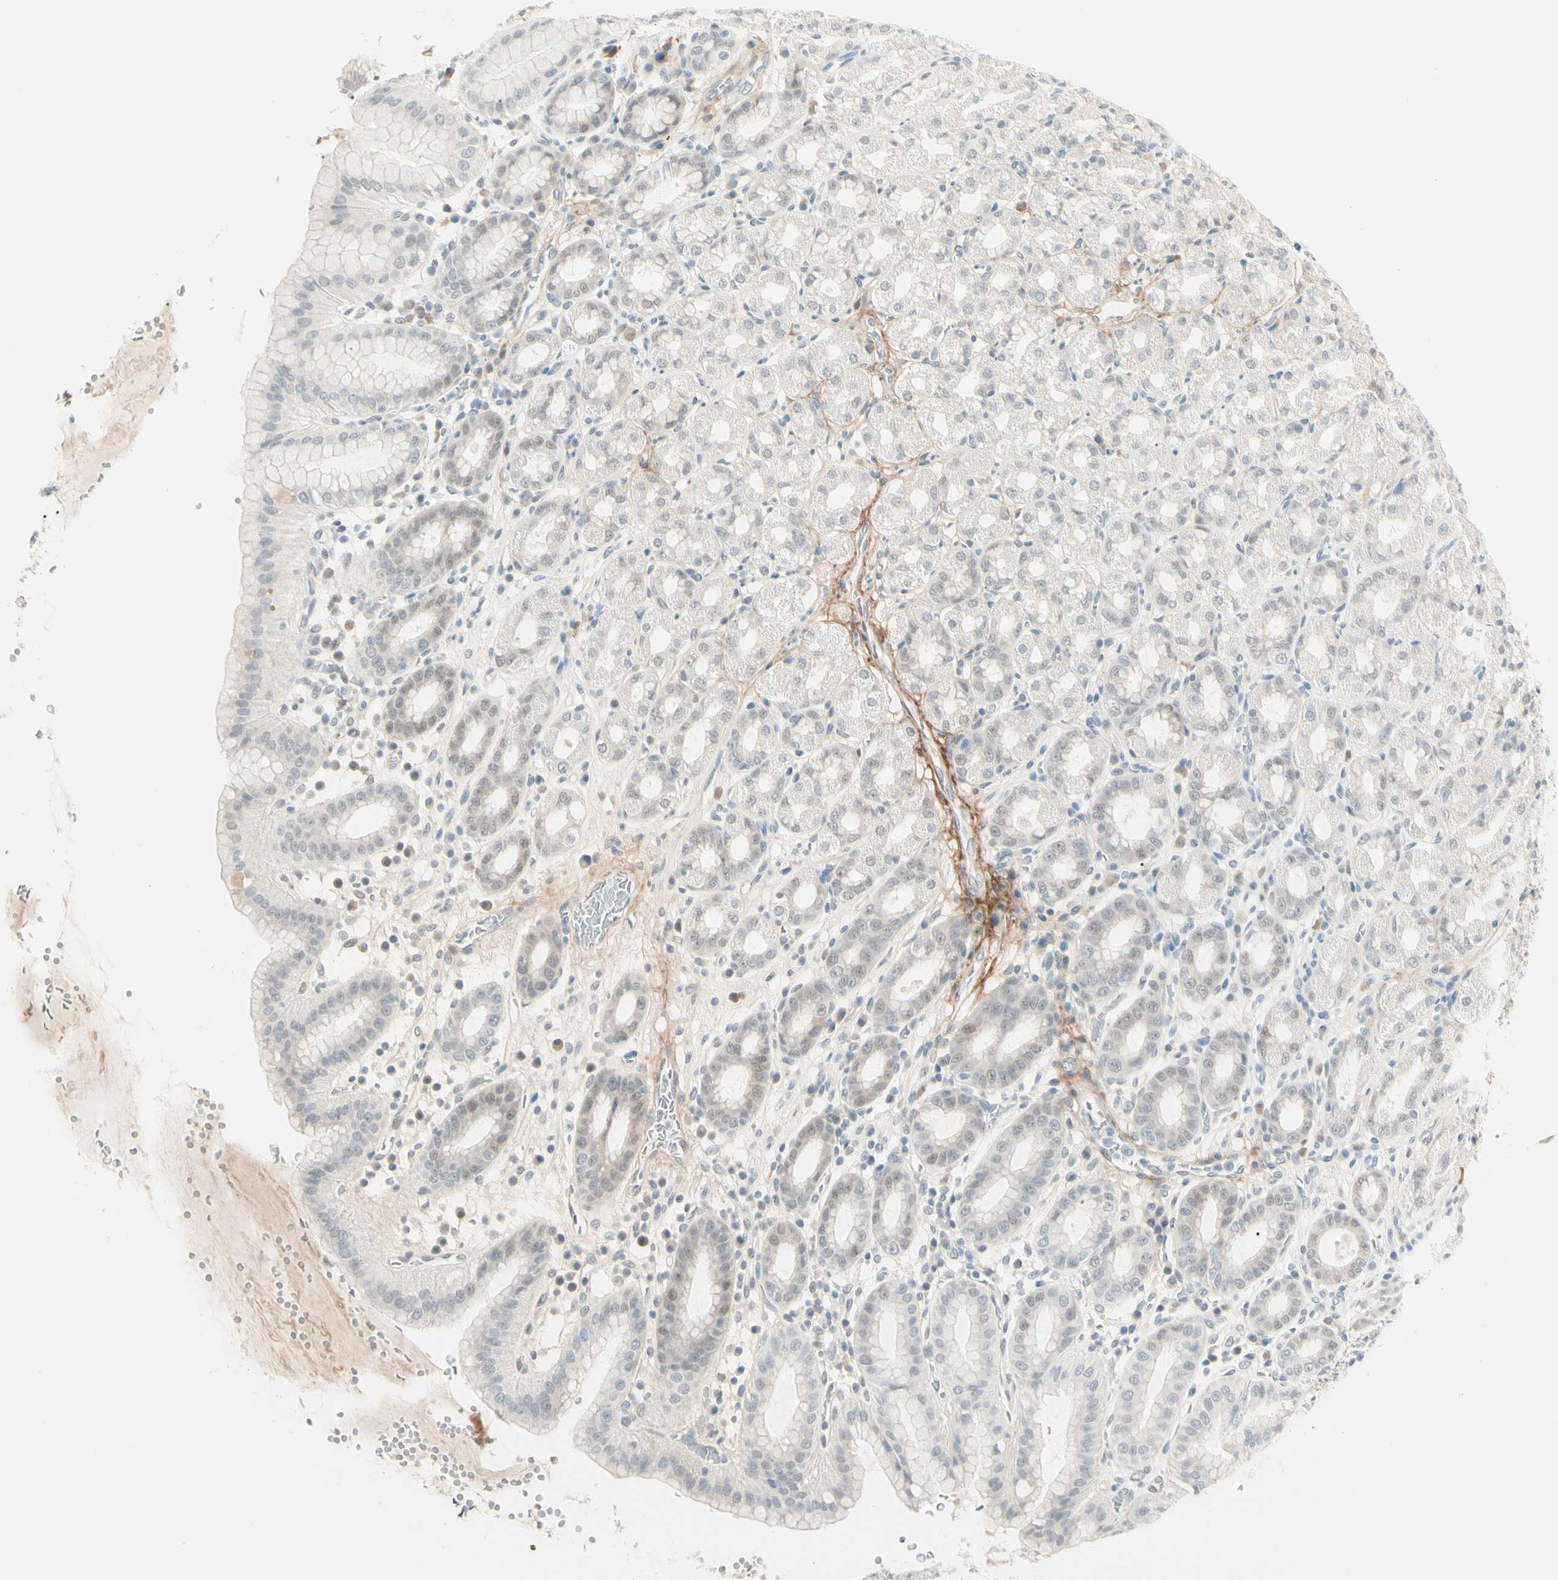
{"staining": {"intensity": "weak", "quantity": "<25%", "location": "nuclear"}, "tissue": "stomach", "cell_type": "Glandular cells", "image_type": "normal", "snomed": [{"axis": "morphology", "description": "Normal tissue, NOS"}, {"axis": "topography", "description": "Stomach, upper"}], "caption": "Immunohistochemical staining of normal human stomach displays no significant expression in glandular cells. (Immunohistochemistry (ihc), brightfield microscopy, high magnification).", "gene": "ASPN", "patient": {"sex": "male", "age": 68}}